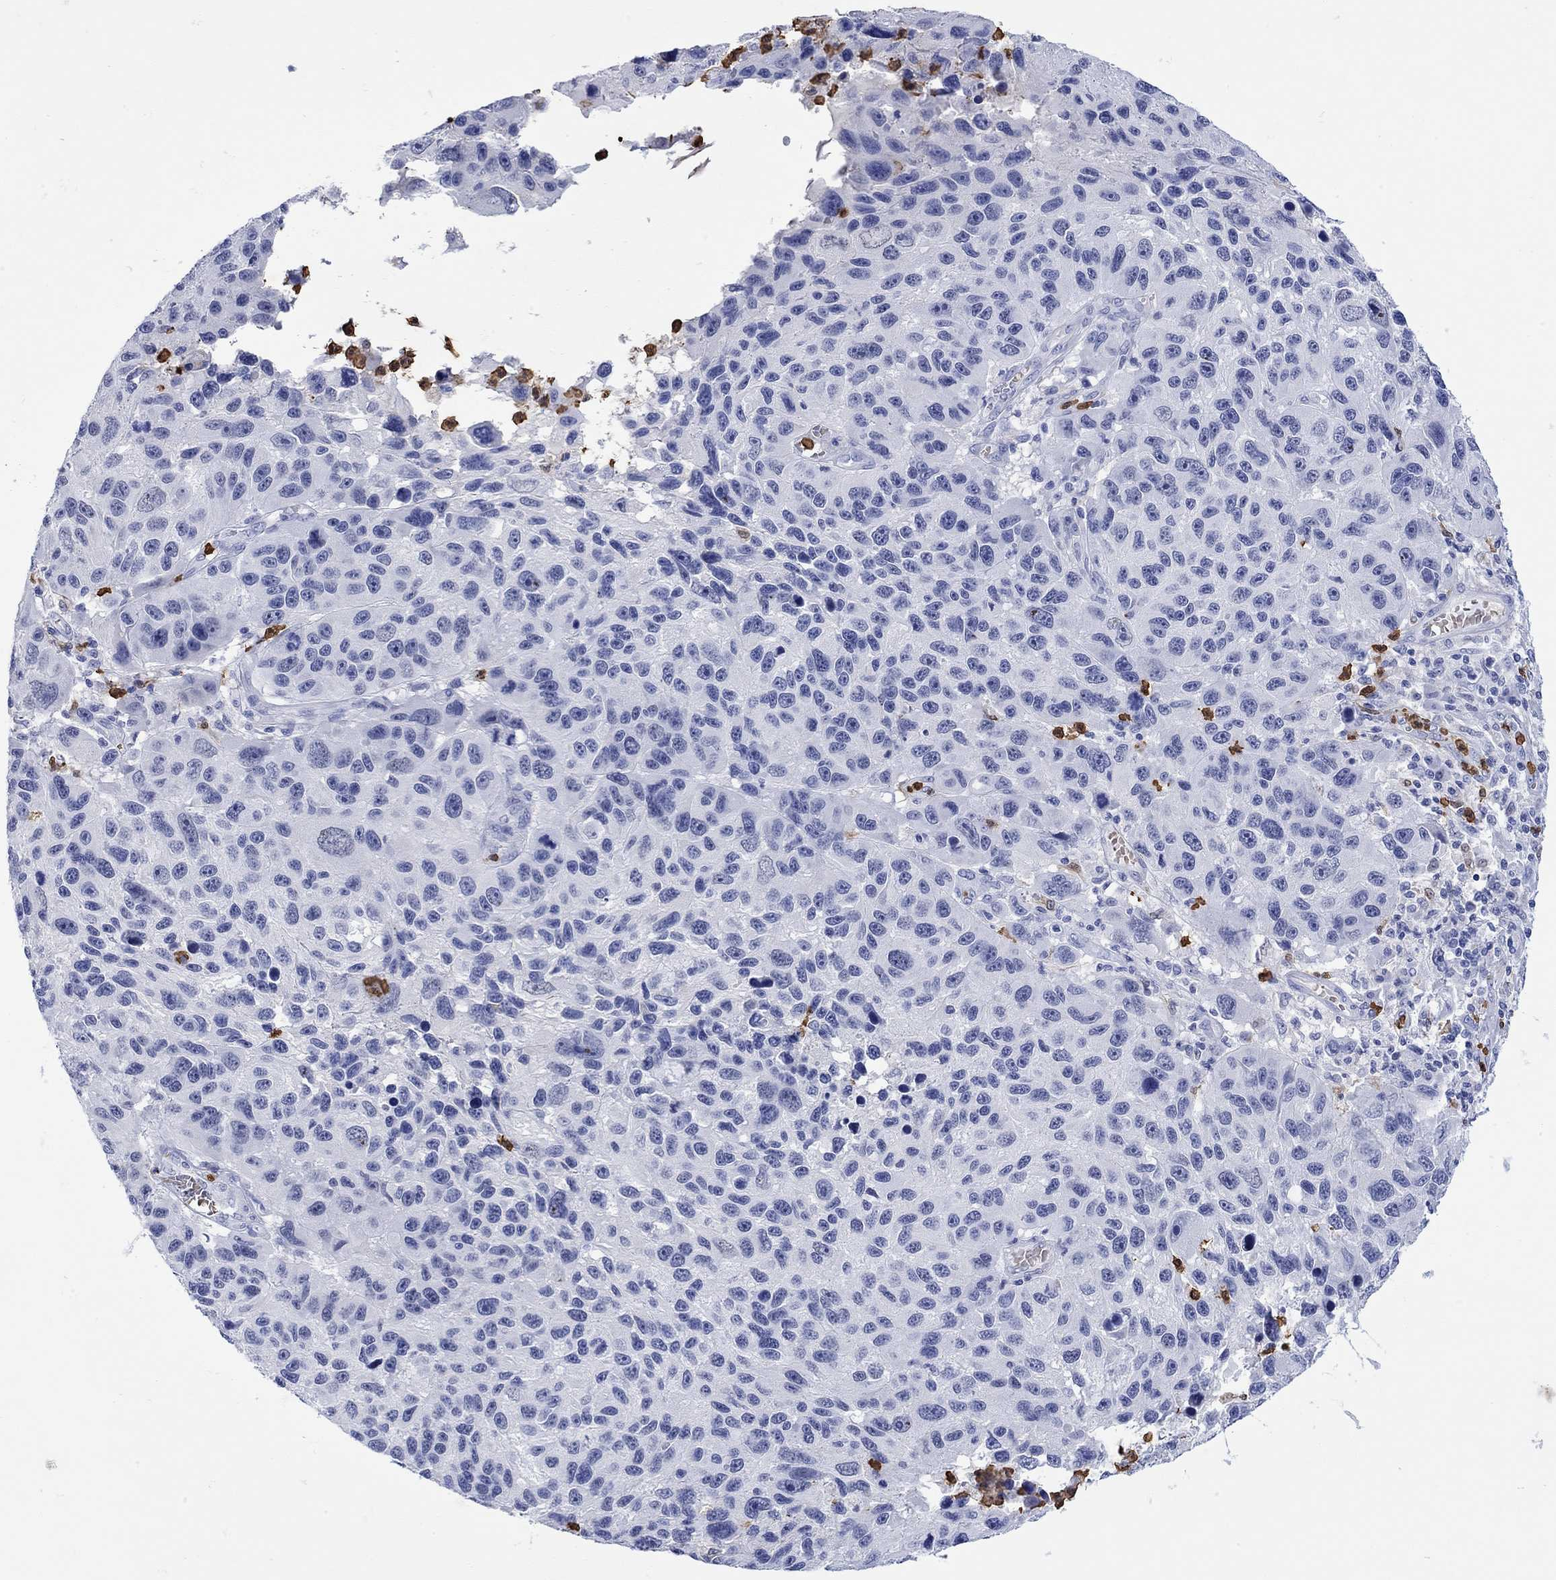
{"staining": {"intensity": "negative", "quantity": "none", "location": "none"}, "tissue": "melanoma", "cell_type": "Tumor cells", "image_type": "cancer", "snomed": [{"axis": "morphology", "description": "Malignant melanoma, NOS"}, {"axis": "topography", "description": "Skin"}], "caption": "An image of human malignant melanoma is negative for staining in tumor cells. Brightfield microscopy of immunohistochemistry (IHC) stained with DAB (brown) and hematoxylin (blue), captured at high magnification.", "gene": "LINGO3", "patient": {"sex": "male", "age": 53}}